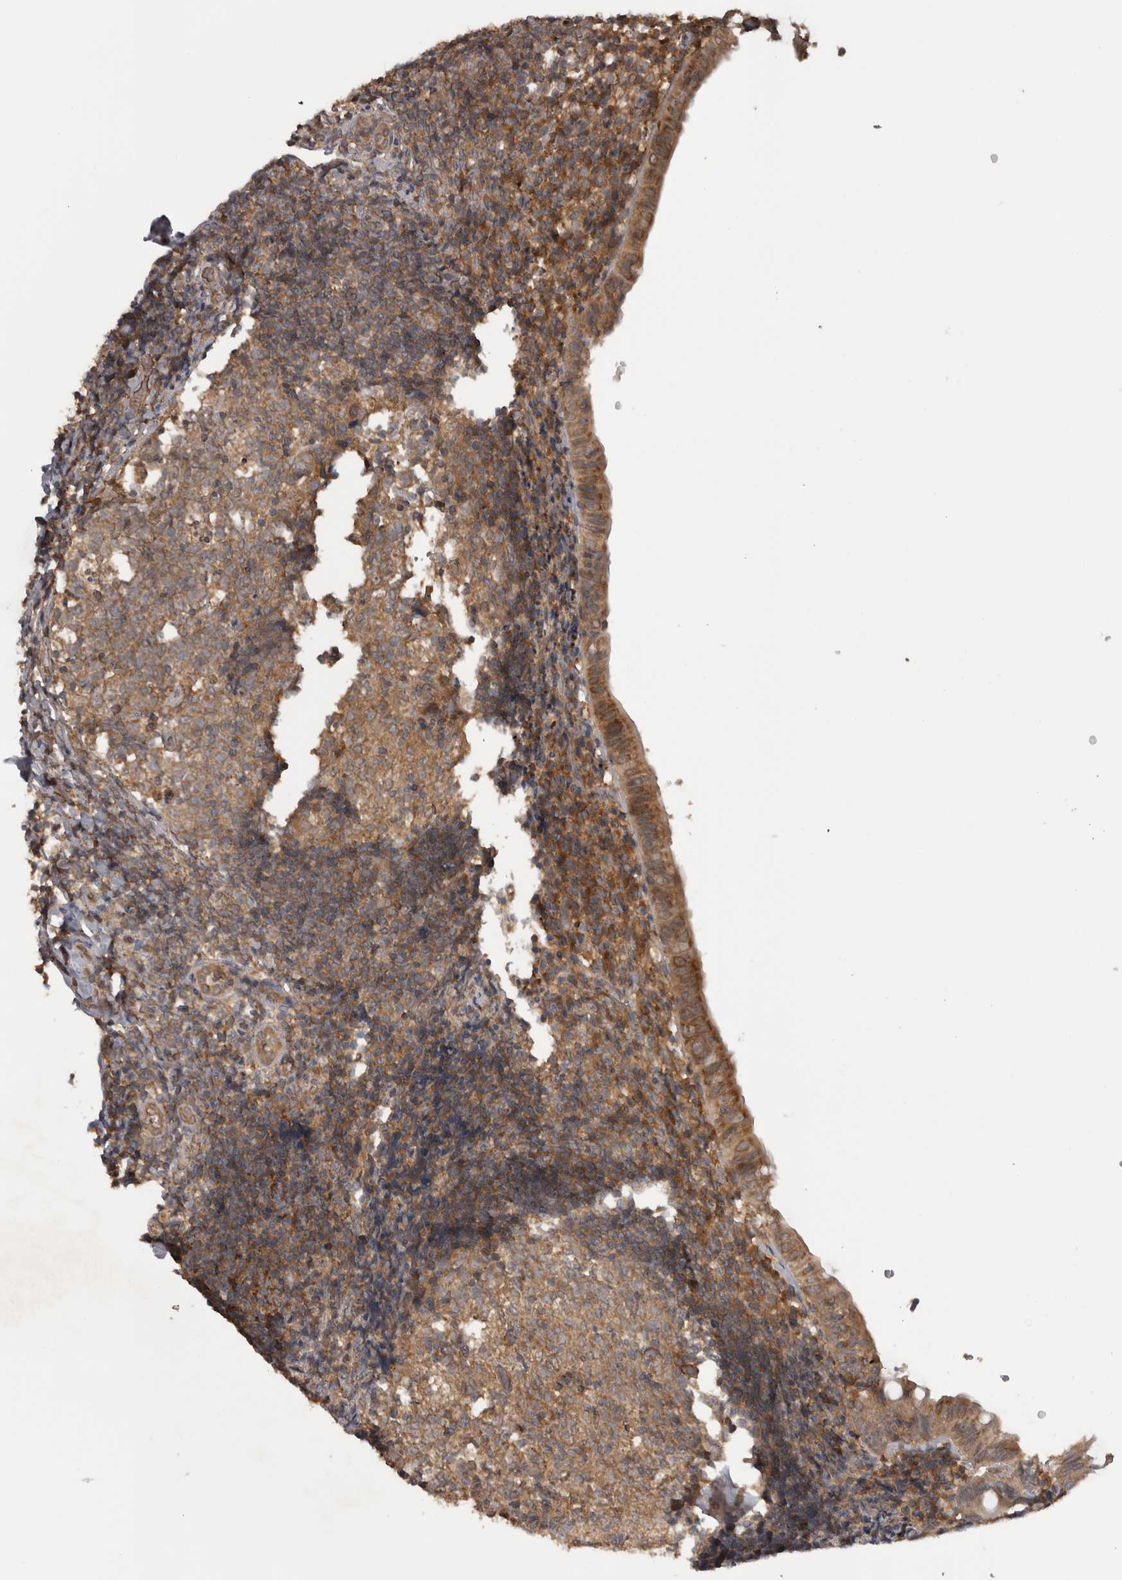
{"staining": {"intensity": "moderate", "quantity": ">75%", "location": "cytoplasmic/membranous"}, "tissue": "appendix", "cell_type": "Glandular cells", "image_type": "normal", "snomed": [{"axis": "morphology", "description": "Normal tissue, NOS"}, {"axis": "topography", "description": "Appendix"}], "caption": "The histopathology image displays immunohistochemical staining of benign appendix. There is moderate cytoplasmic/membranous expression is appreciated in about >75% of glandular cells.", "gene": "MICU3", "patient": {"sex": "male", "age": 8}}